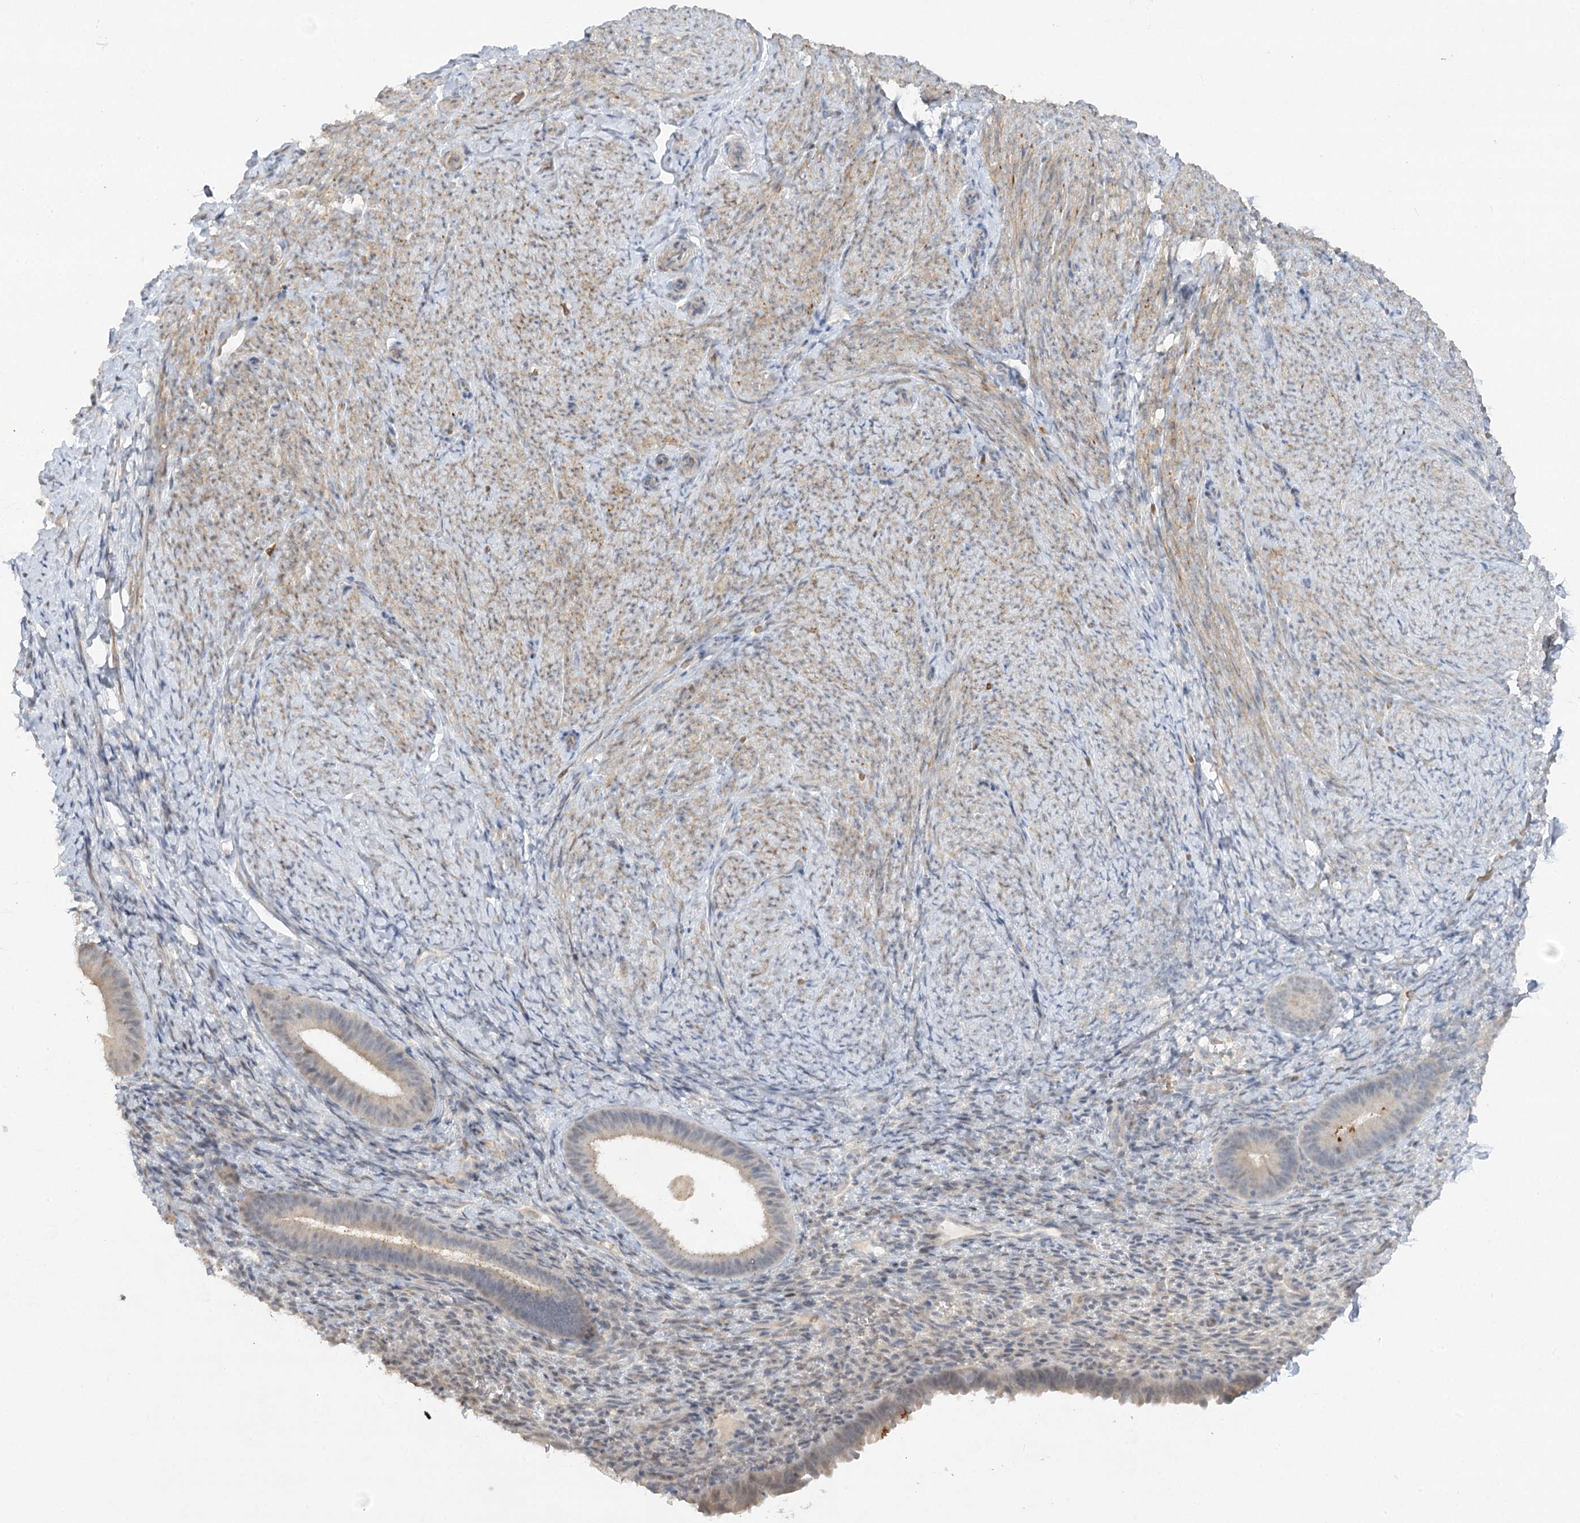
{"staining": {"intensity": "negative", "quantity": "none", "location": "none"}, "tissue": "endometrium", "cell_type": "Cells in endometrial stroma", "image_type": "normal", "snomed": [{"axis": "morphology", "description": "Normal tissue, NOS"}, {"axis": "topography", "description": "Endometrium"}], "caption": "This image is of normal endometrium stained with IHC to label a protein in brown with the nuclei are counter-stained blue. There is no expression in cells in endometrial stroma. Nuclei are stained in blue.", "gene": "TRAF3IP1", "patient": {"sex": "female", "age": 65}}